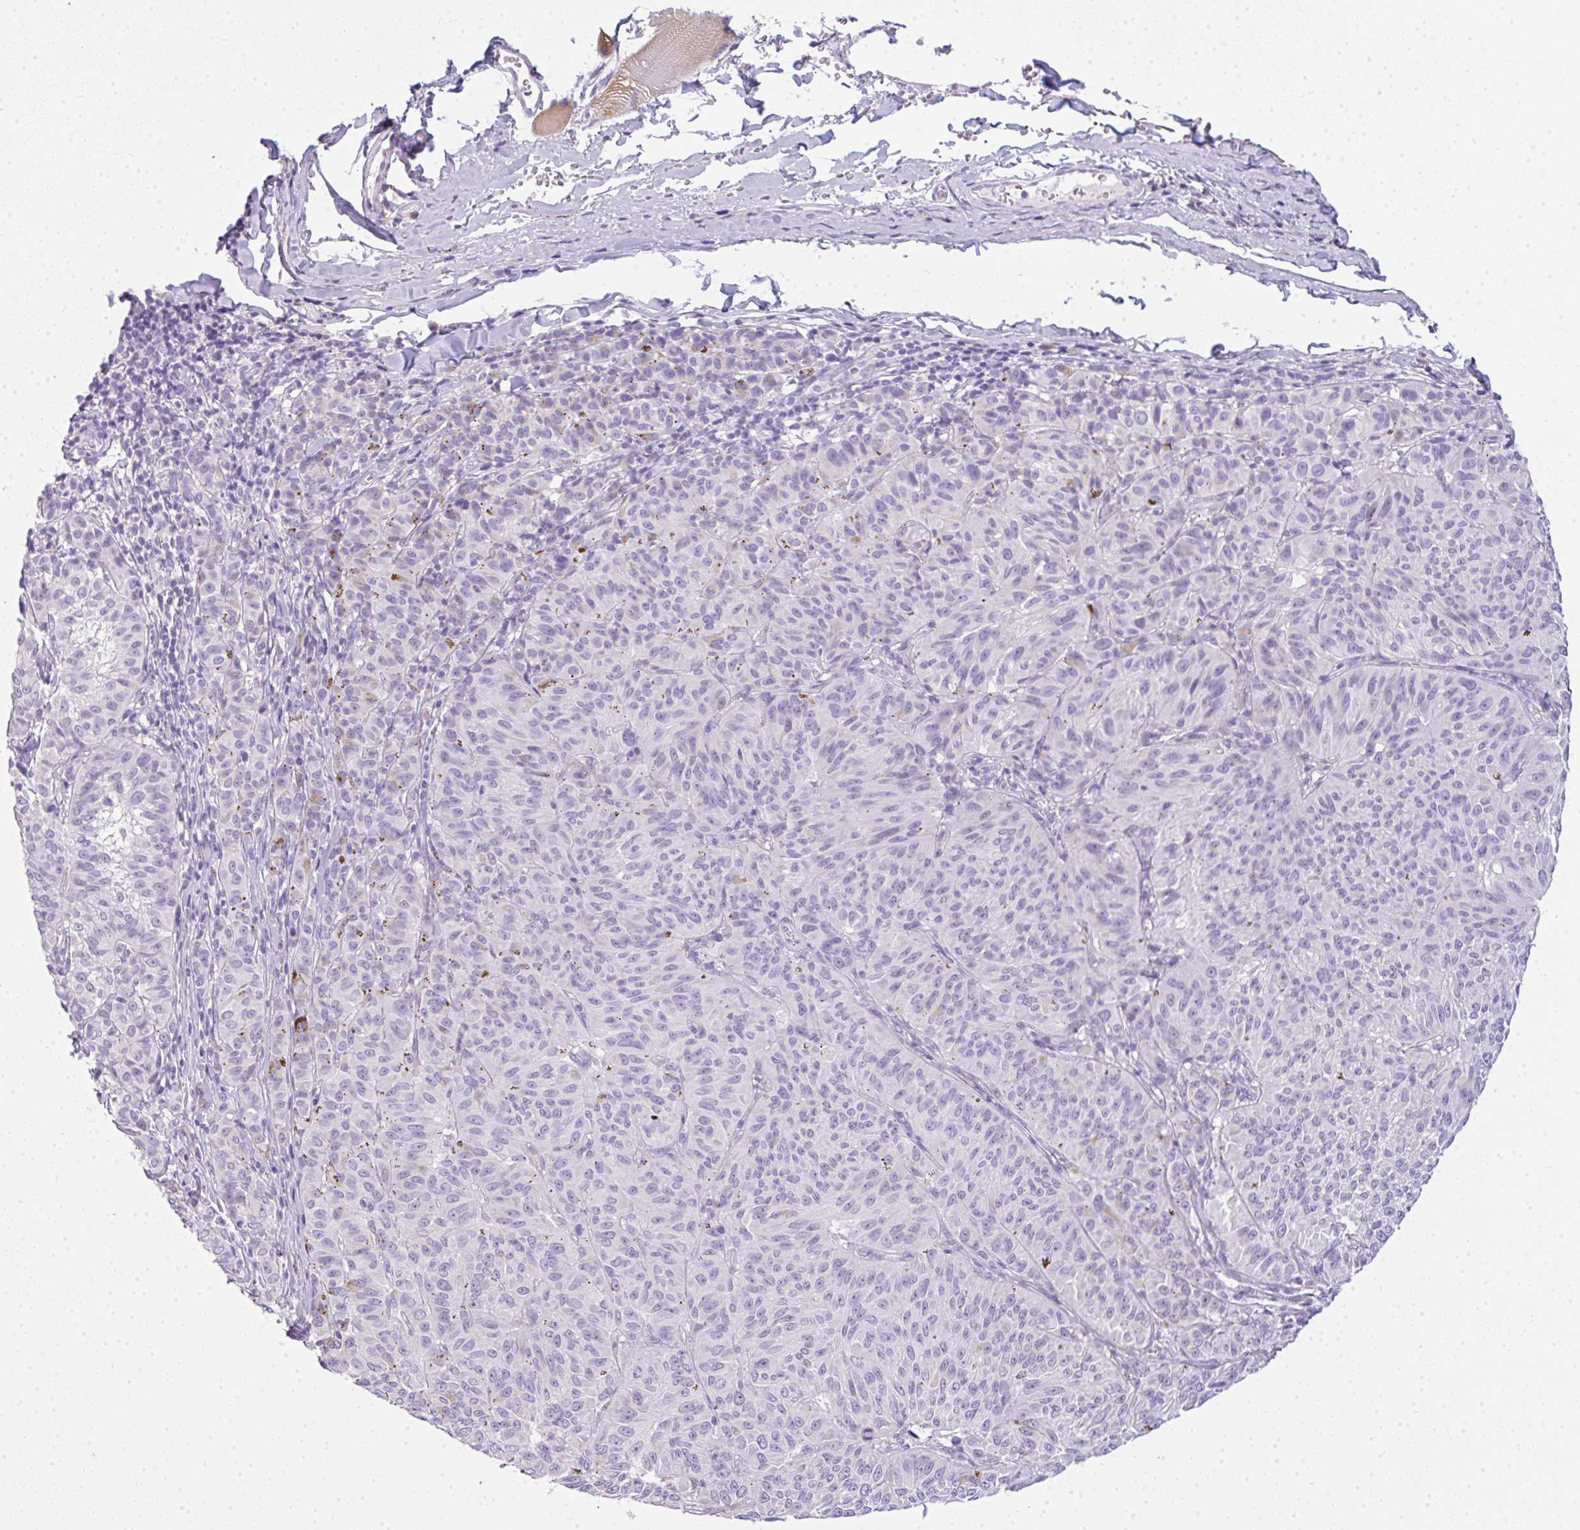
{"staining": {"intensity": "negative", "quantity": "none", "location": "none"}, "tissue": "melanoma", "cell_type": "Tumor cells", "image_type": "cancer", "snomed": [{"axis": "morphology", "description": "Malignant melanoma, NOS"}, {"axis": "topography", "description": "Skin"}], "caption": "Immunohistochemistry (IHC) of melanoma exhibits no positivity in tumor cells.", "gene": "LPAR4", "patient": {"sex": "female", "age": 72}}